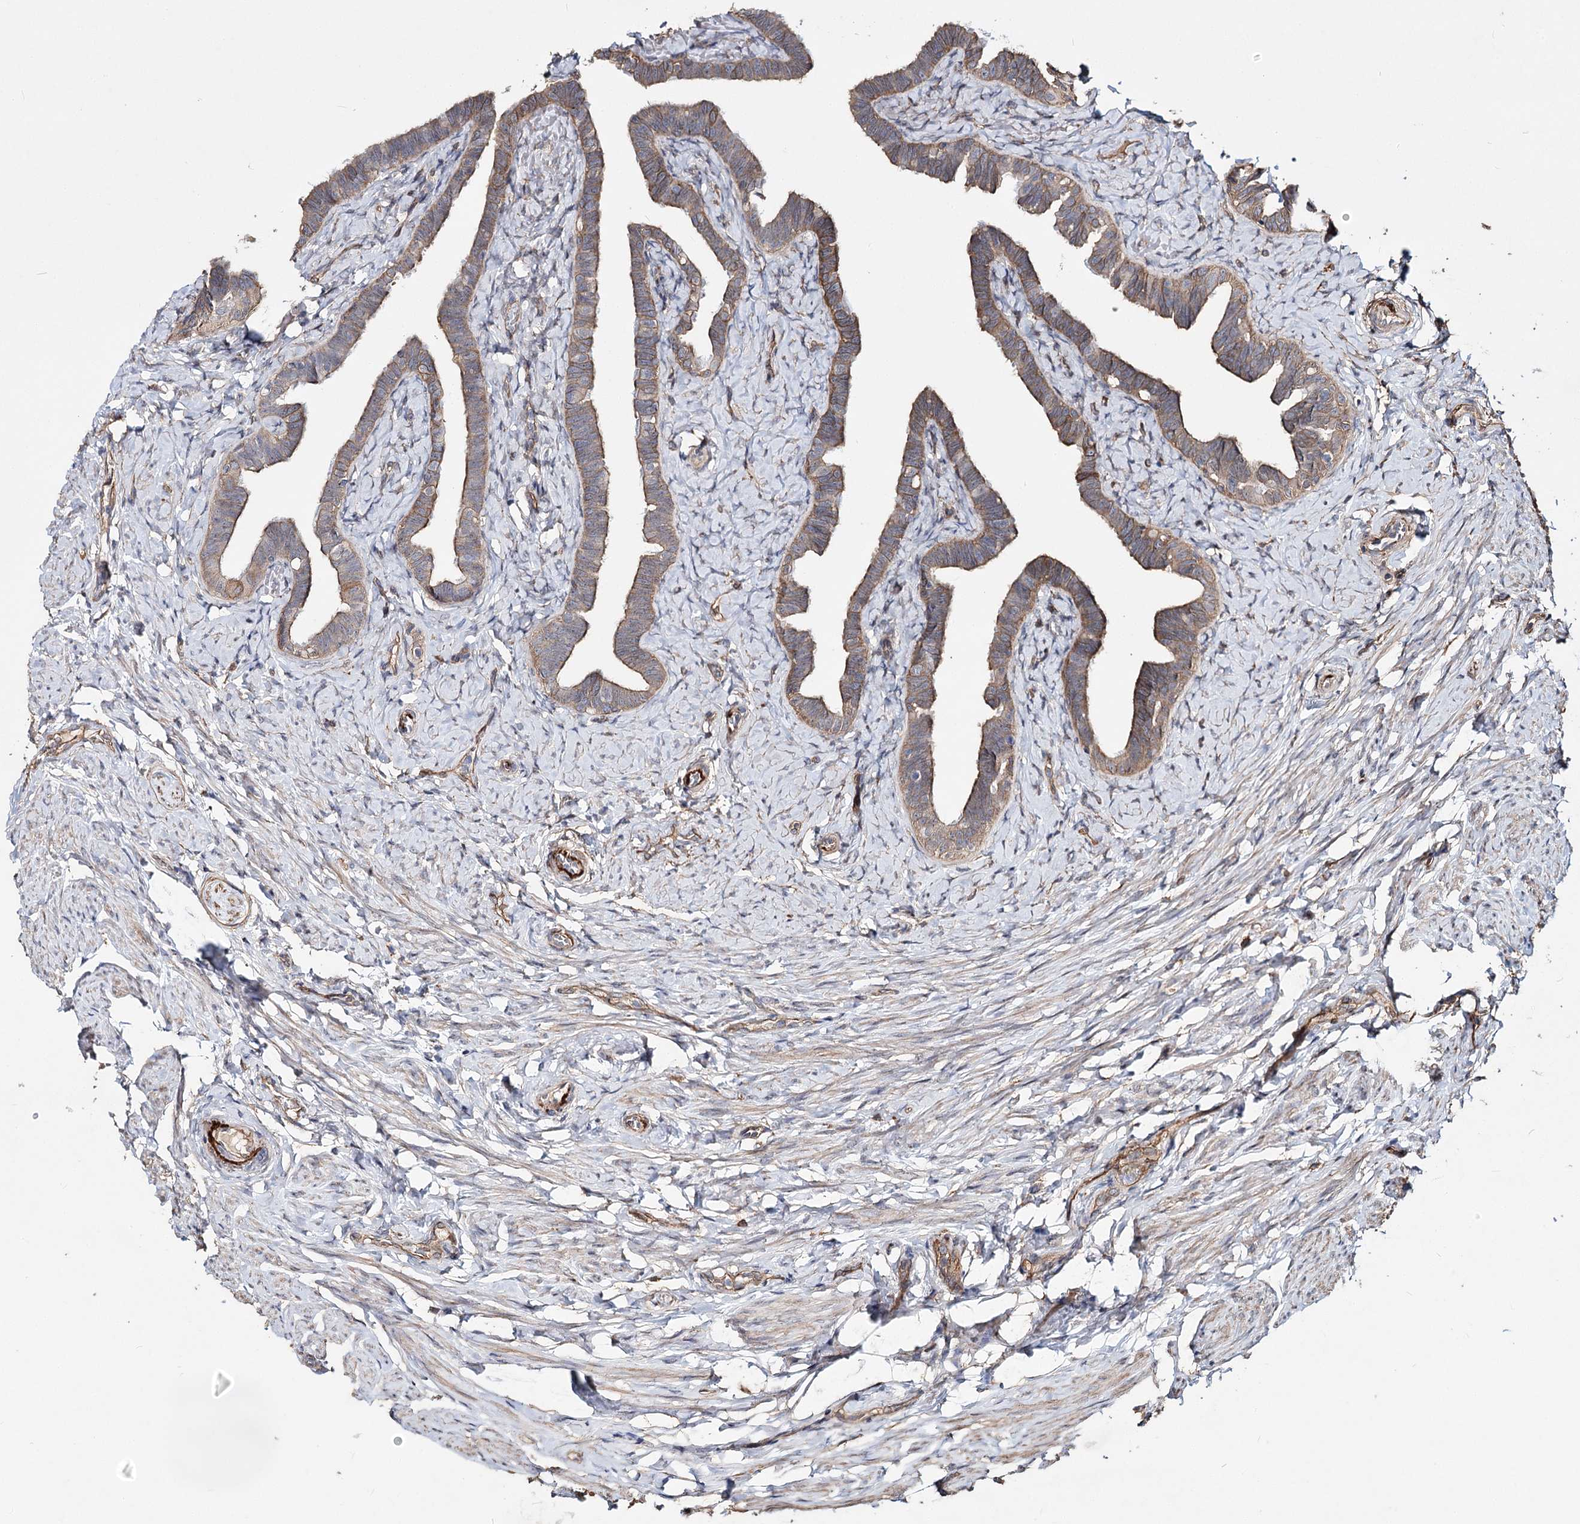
{"staining": {"intensity": "weak", "quantity": ">75%", "location": "cytoplasmic/membranous"}, "tissue": "fallopian tube", "cell_type": "Glandular cells", "image_type": "normal", "snomed": [{"axis": "morphology", "description": "Normal tissue, NOS"}, {"axis": "topography", "description": "Fallopian tube"}], "caption": "Weak cytoplasmic/membranous staining for a protein is seen in about >75% of glandular cells of unremarkable fallopian tube using immunohistochemistry.", "gene": "TMEM218", "patient": {"sex": "female", "age": 39}}